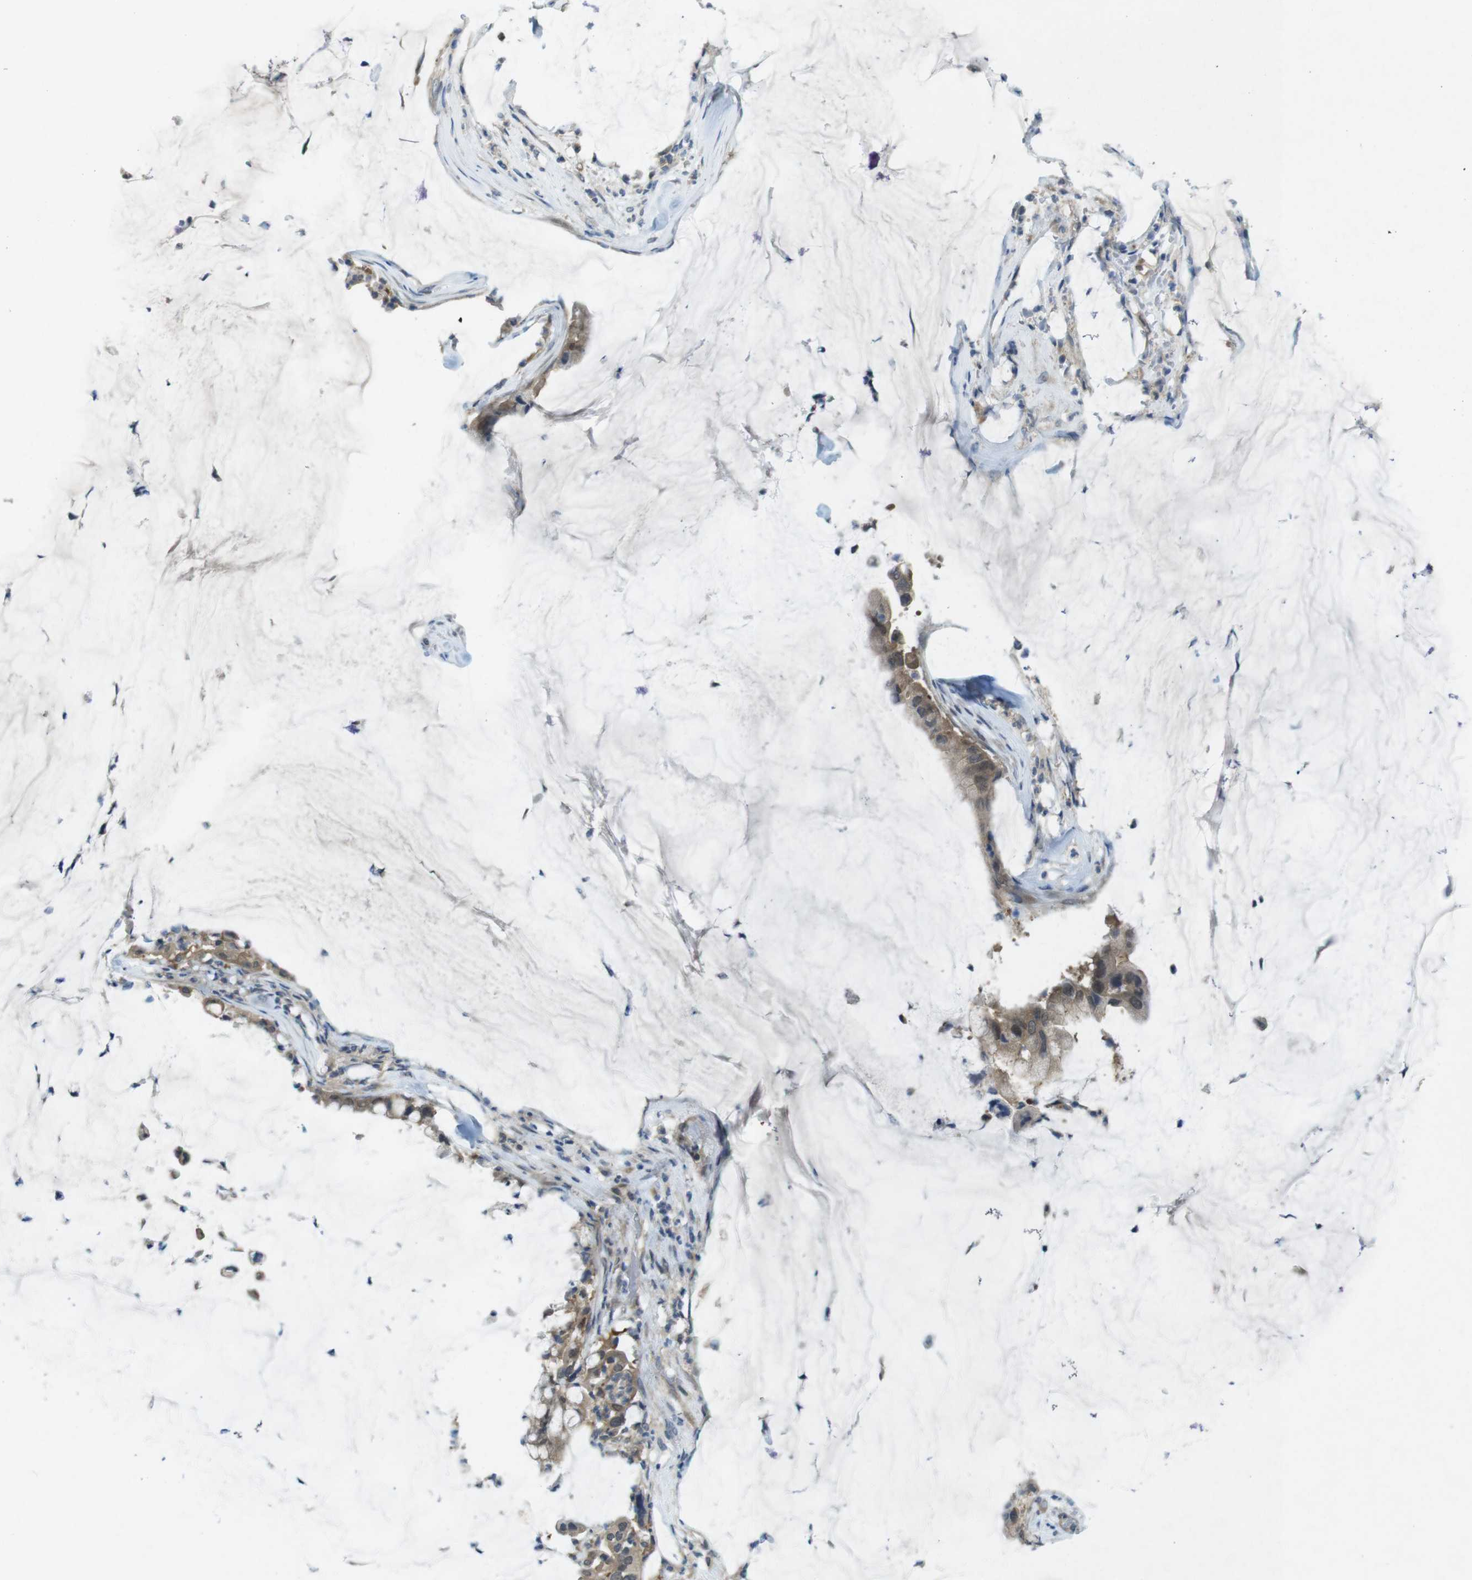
{"staining": {"intensity": "moderate", "quantity": ">75%", "location": "cytoplasmic/membranous"}, "tissue": "pancreatic cancer", "cell_type": "Tumor cells", "image_type": "cancer", "snomed": [{"axis": "morphology", "description": "Adenocarcinoma, NOS"}, {"axis": "topography", "description": "Pancreas"}], "caption": "DAB (3,3'-diaminobenzidine) immunohistochemical staining of pancreatic cancer (adenocarcinoma) demonstrates moderate cytoplasmic/membranous protein expression in about >75% of tumor cells.", "gene": "SUGT1", "patient": {"sex": "male", "age": 41}}